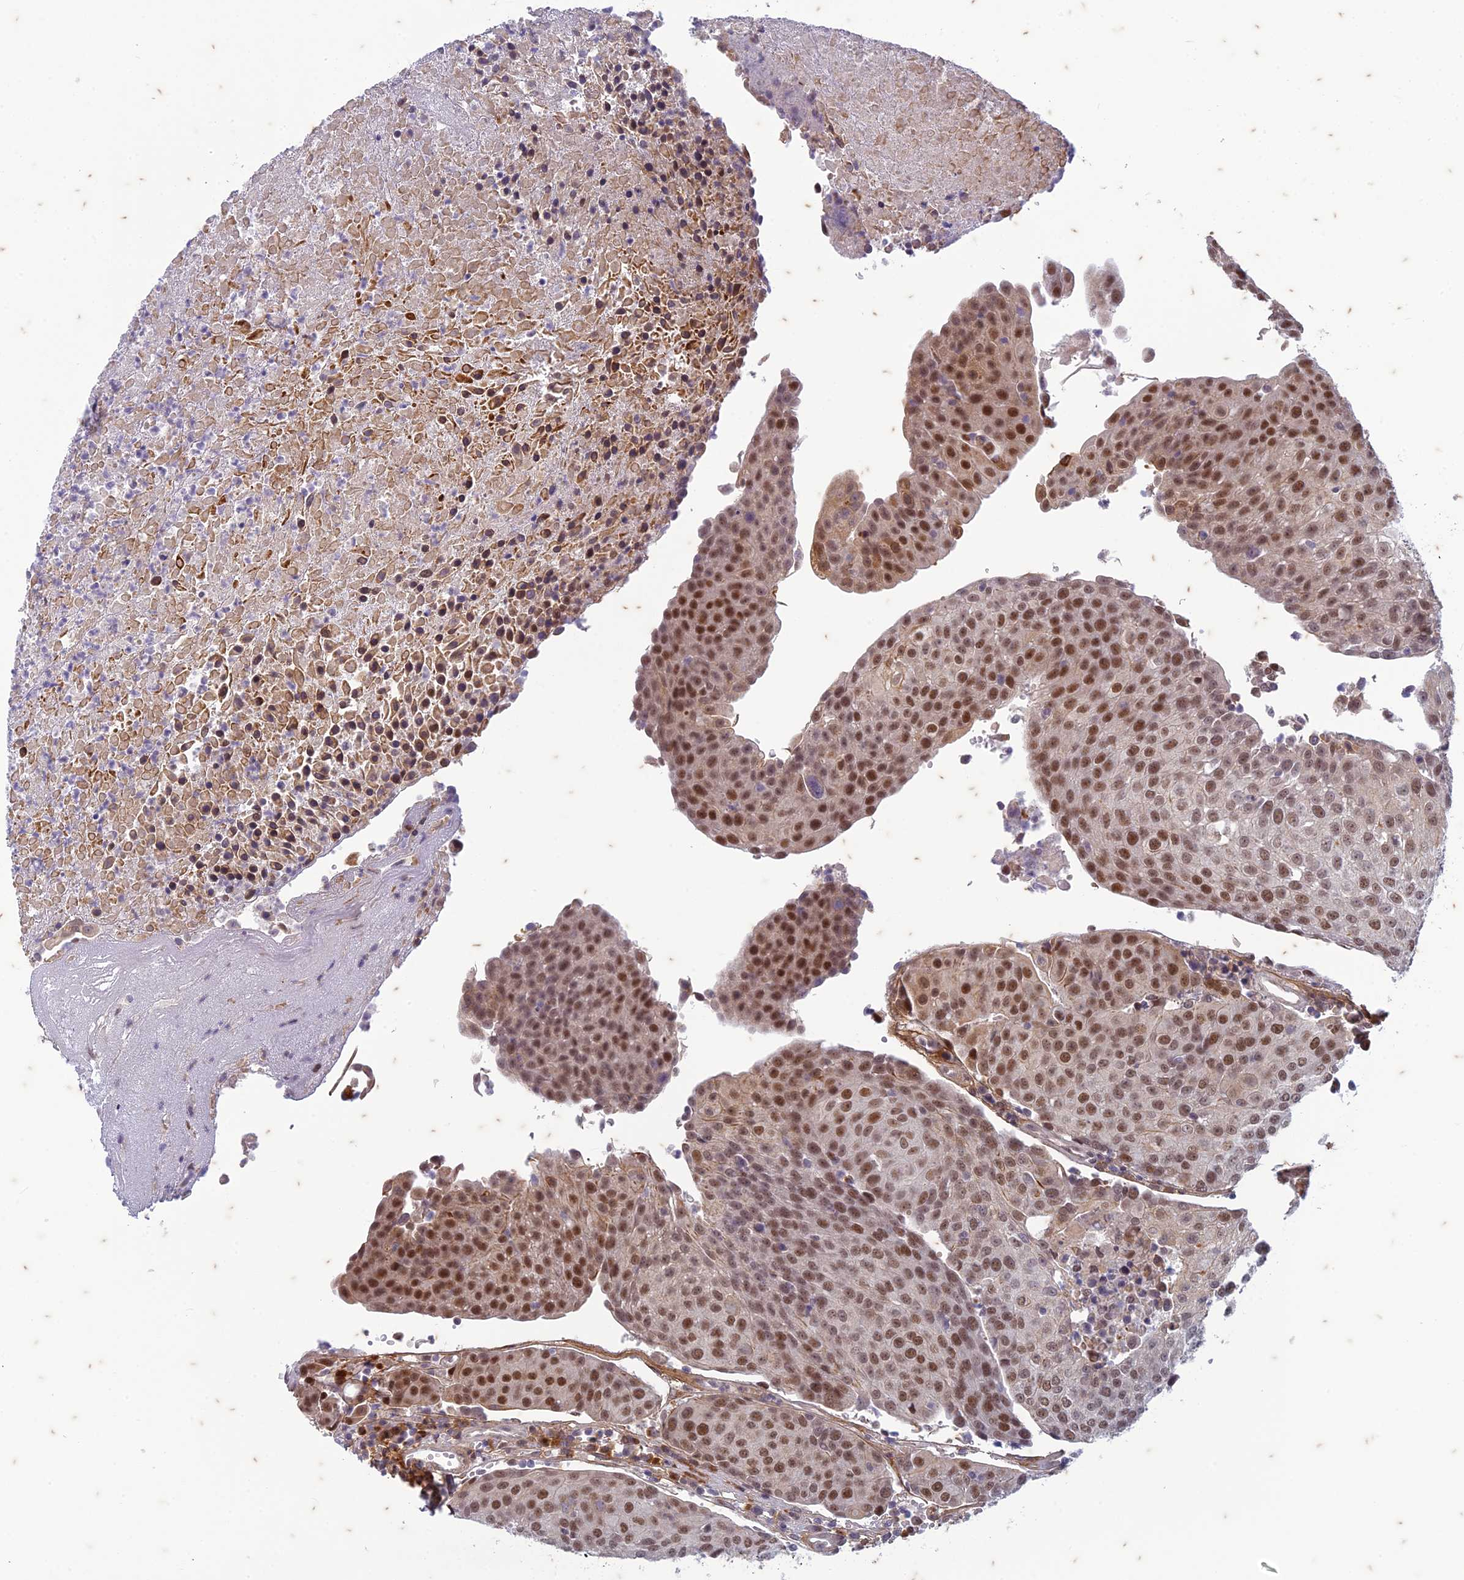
{"staining": {"intensity": "moderate", "quantity": ">75%", "location": "nuclear"}, "tissue": "urothelial cancer", "cell_type": "Tumor cells", "image_type": "cancer", "snomed": [{"axis": "morphology", "description": "Urothelial carcinoma, High grade"}, {"axis": "topography", "description": "Urinary bladder"}], "caption": "Immunohistochemistry (DAB (3,3'-diaminobenzidine)) staining of urothelial cancer exhibits moderate nuclear protein positivity in about >75% of tumor cells.", "gene": "PABPN1L", "patient": {"sex": "female", "age": 85}}